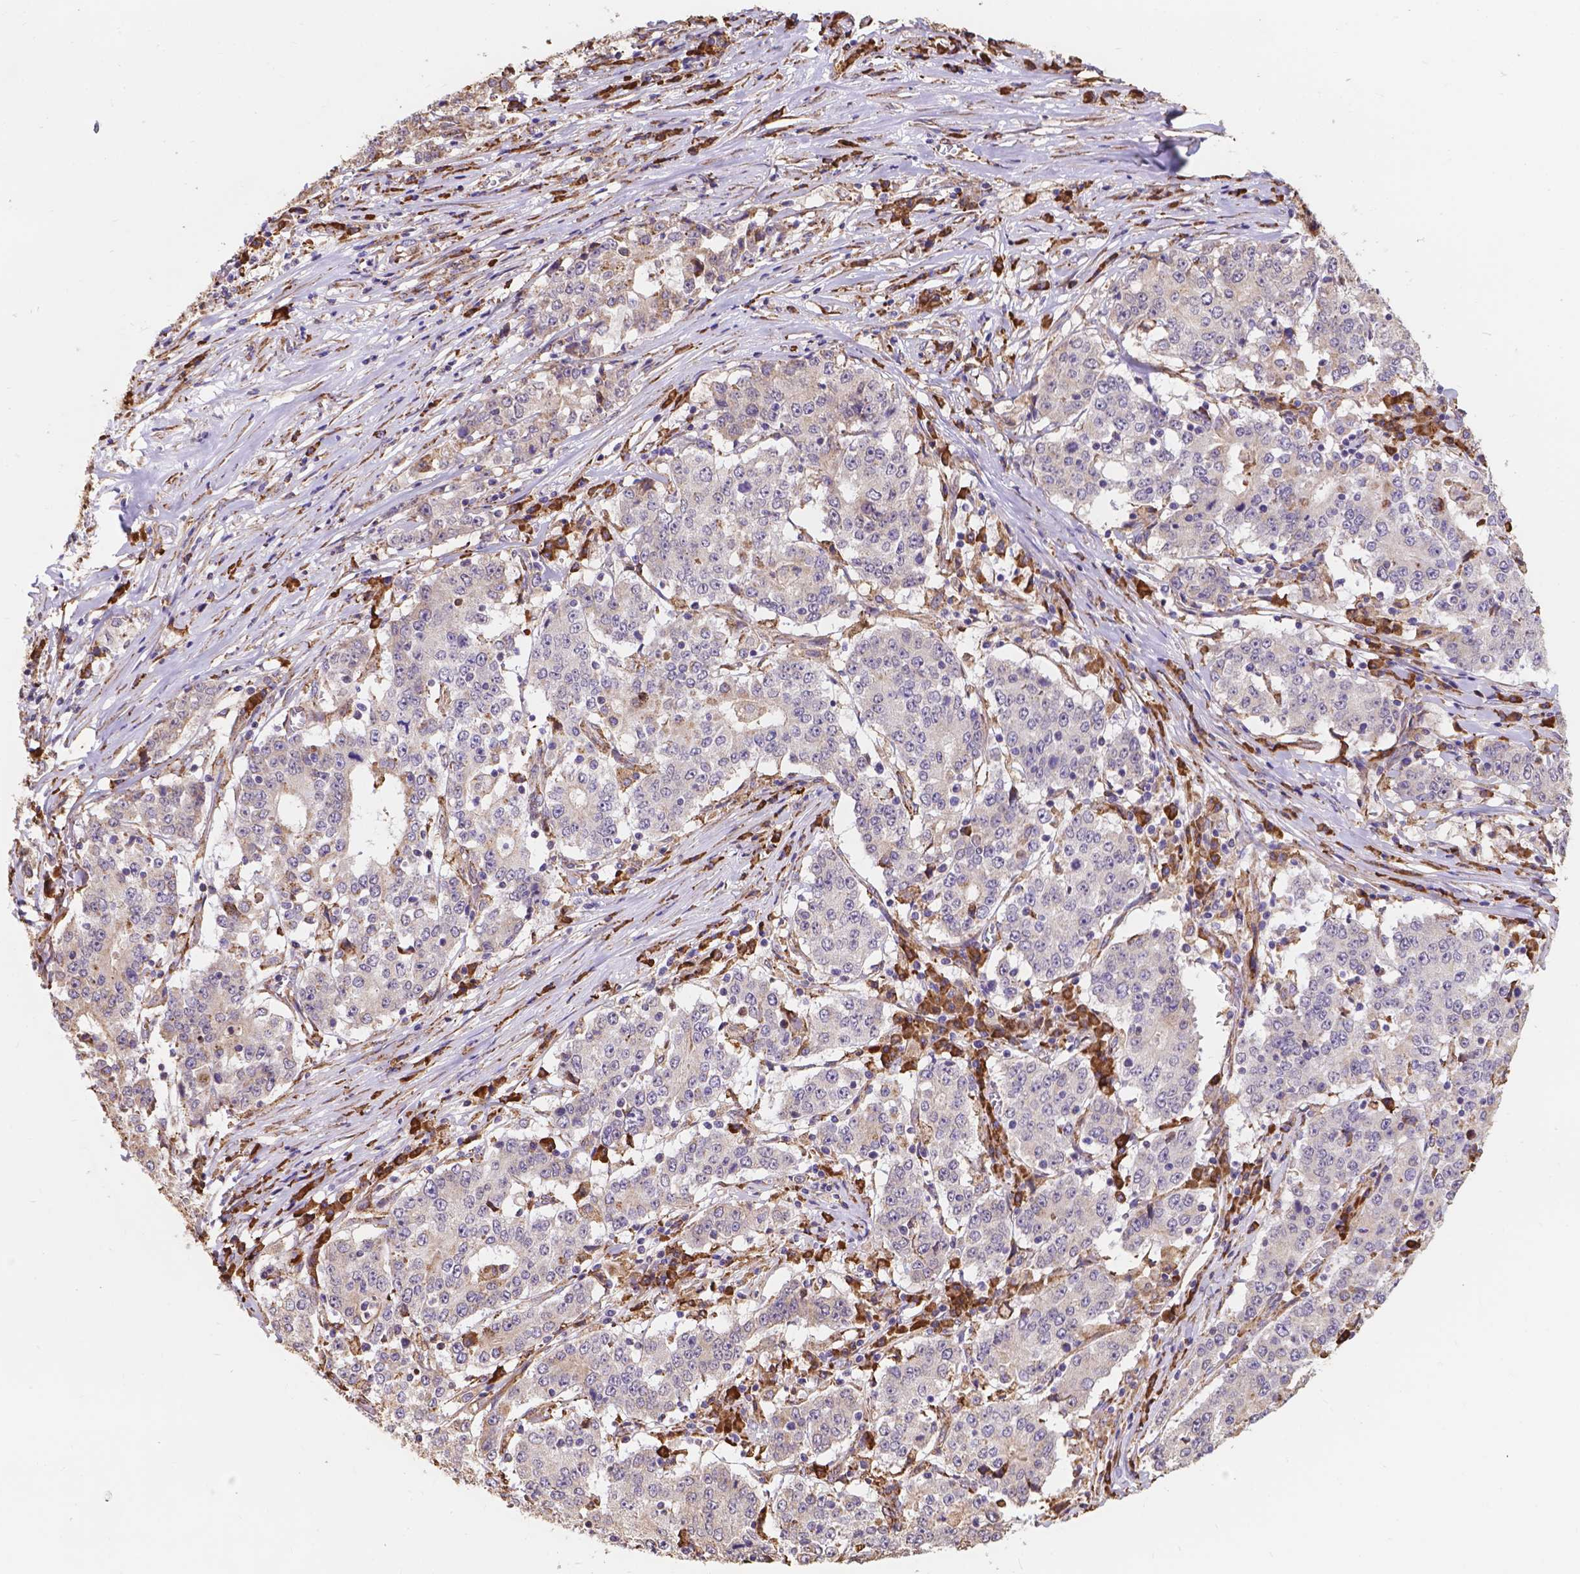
{"staining": {"intensity": "negative", "quantity": "none", "location": "none"}, "tissue": "stomach cancer", "cell_type": "Tumor cells", "image_type": "cancer", "snomed": [{"axis": "morphology", "description": "Adenocarcinoma, NOS"}, {"axis": "topography", "description": "Stomach"}], "caption": "Tumor cells show no significant protein staining in stomach adenocarcinoma. Nuclei are stained in blue.", "gene": "IPO11", "patient": {"sex": "male", "age": 59}}